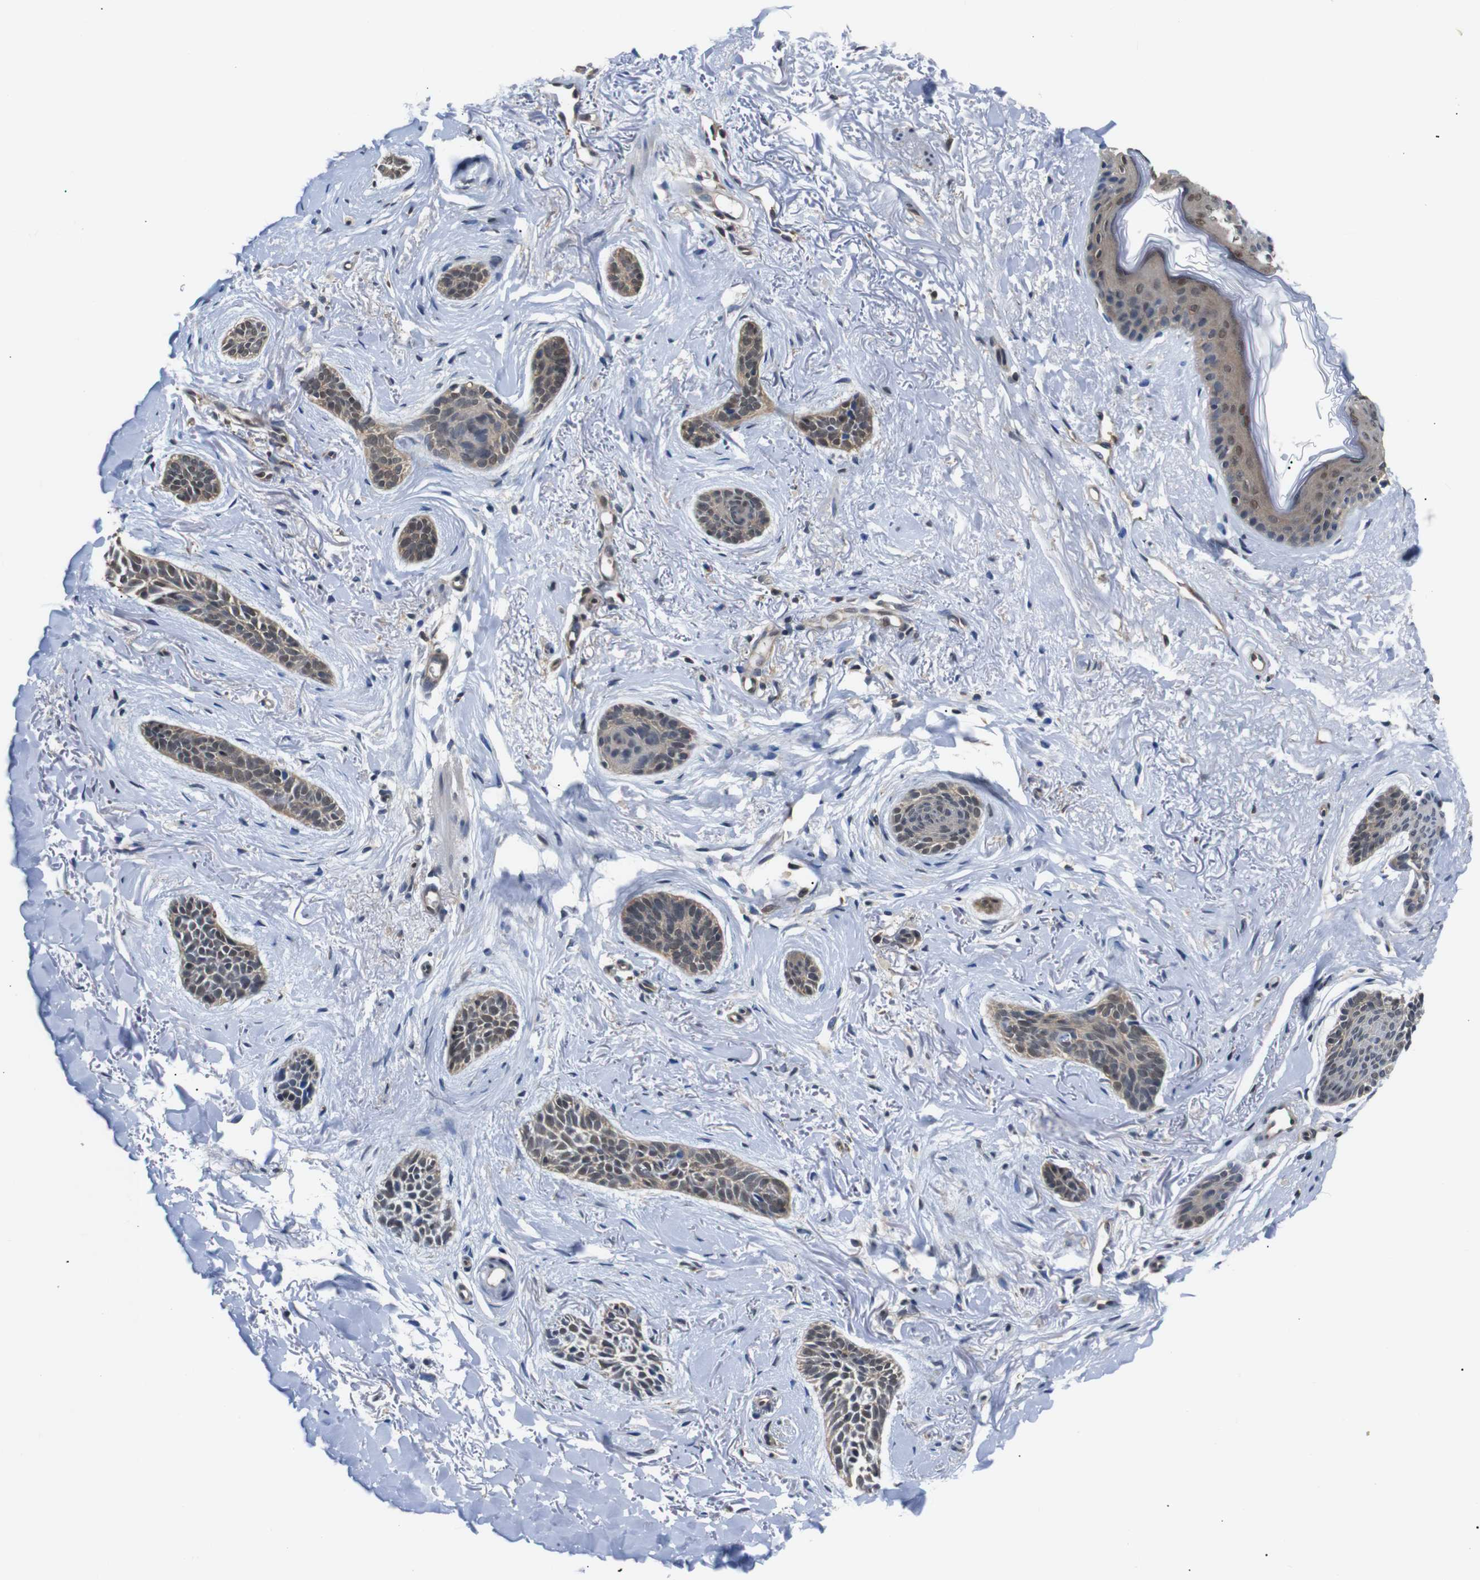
{"staining": {"intensity": "weak", "quantity": "25%-75%", "location": "cytoplasmic/membranous,nuclear"}, "tissue": "skin cancer", "cell_type": "Tumor cells", "image_type": "cancer", "snomed": [{"axis": "morphology", "description": "Basal cell carcinoma"}, {"axis": "topography", "description": "Skin"}], "caption": "There is low levels of weak cytoplasmic/membranous and nuclear staining in tumor cells of skin basal cell carcinoma, as demonstrated by immunohistochemical staining (brown color).", "gene": "UBXN1", "patient": {"sex": "female", "age": 84}}